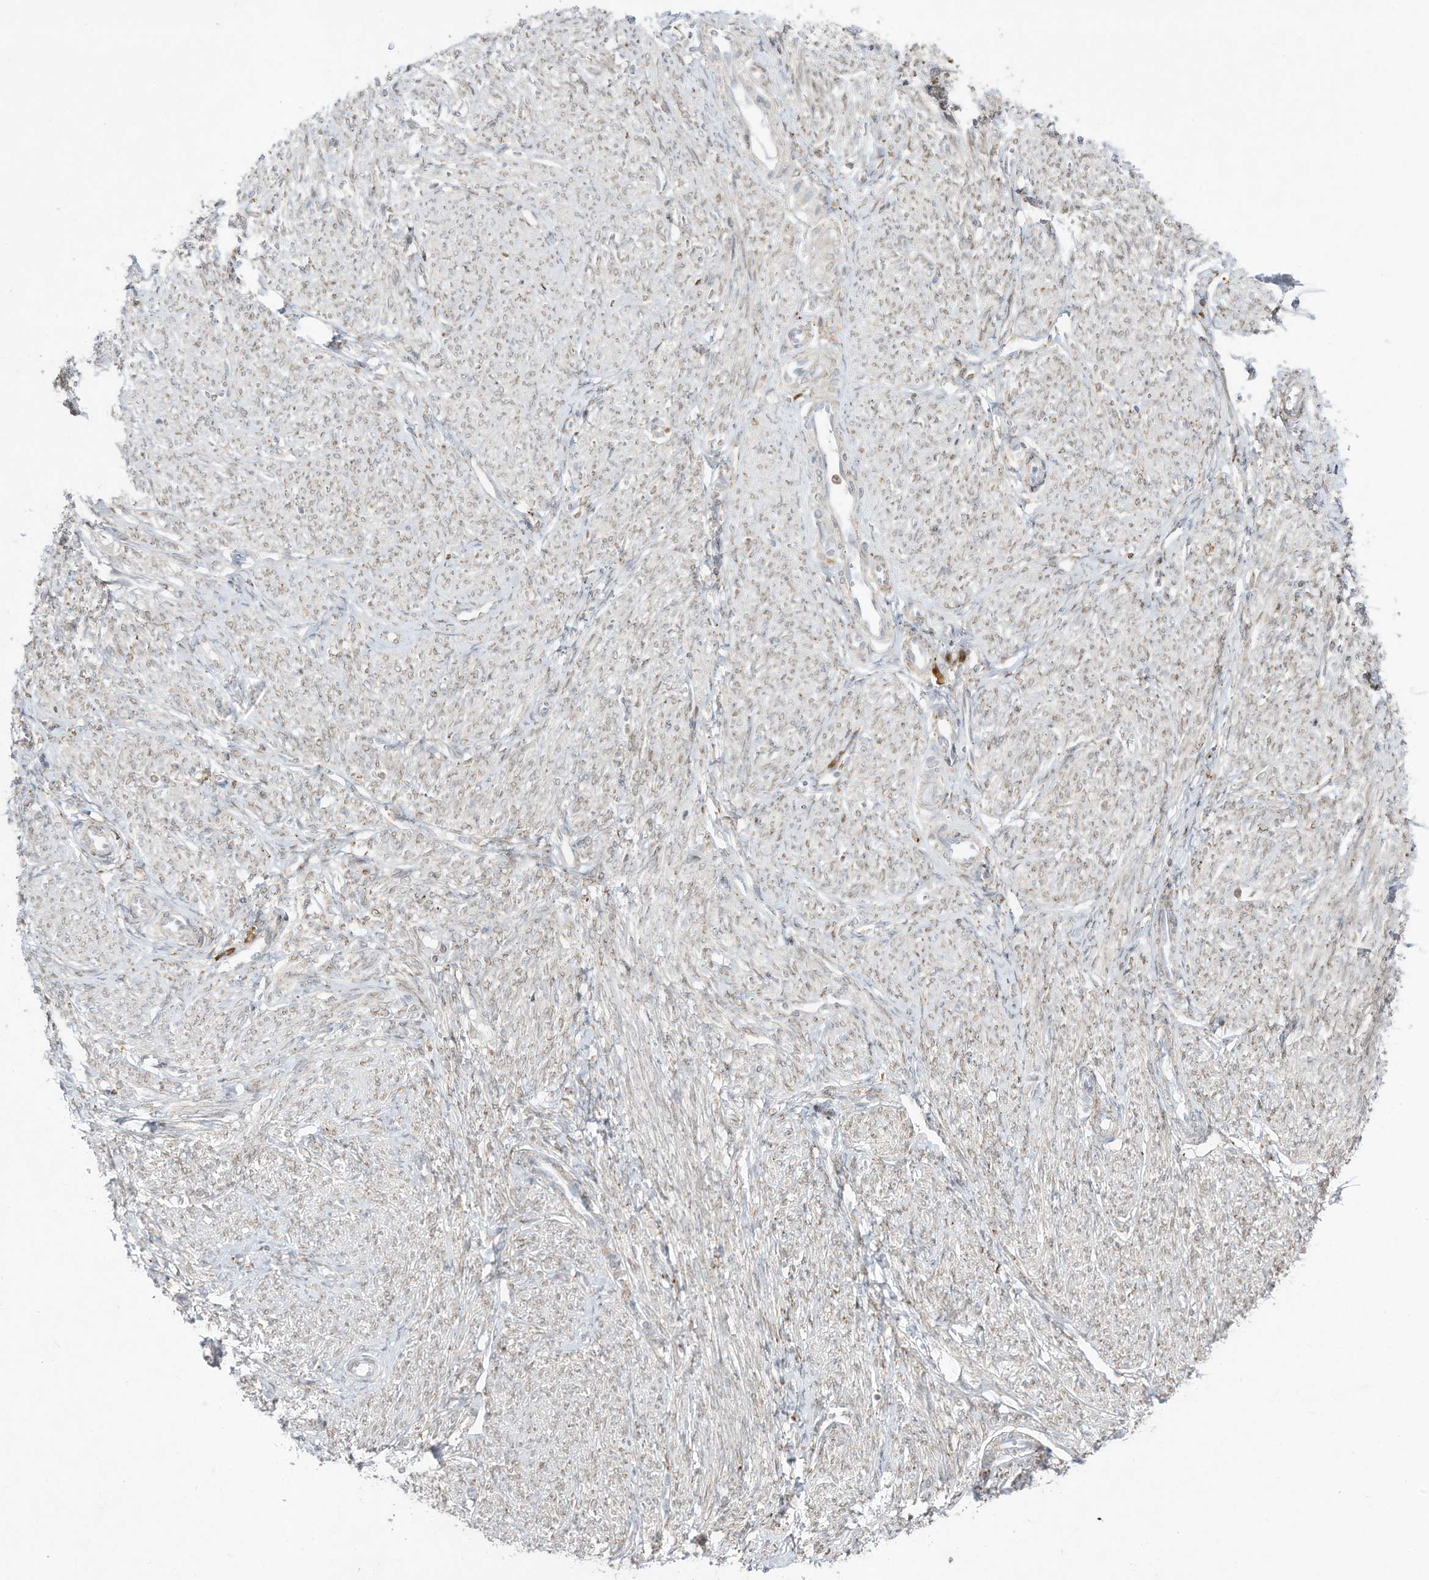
{"staining": {"intensity": "negative", "quantity": "none", "location": "none"}, "tissue": "endometrium", "cell_type": "Cells in endometrial stroma", "image_type": "normal", "snomed": [{"axis": "morphology", "description": "Normal tissue, NOS"}, {"axis": "topography", "description": "Endometrium"}], "caption": "Cells in endometrial stroma are negative for brown protein staining in normal endometrium. (Immunohistochemistry (ihc), brightfield microscopy, high magnification).", "gene": "PTK6", "patient": {"sex": "female", "age": 72}}